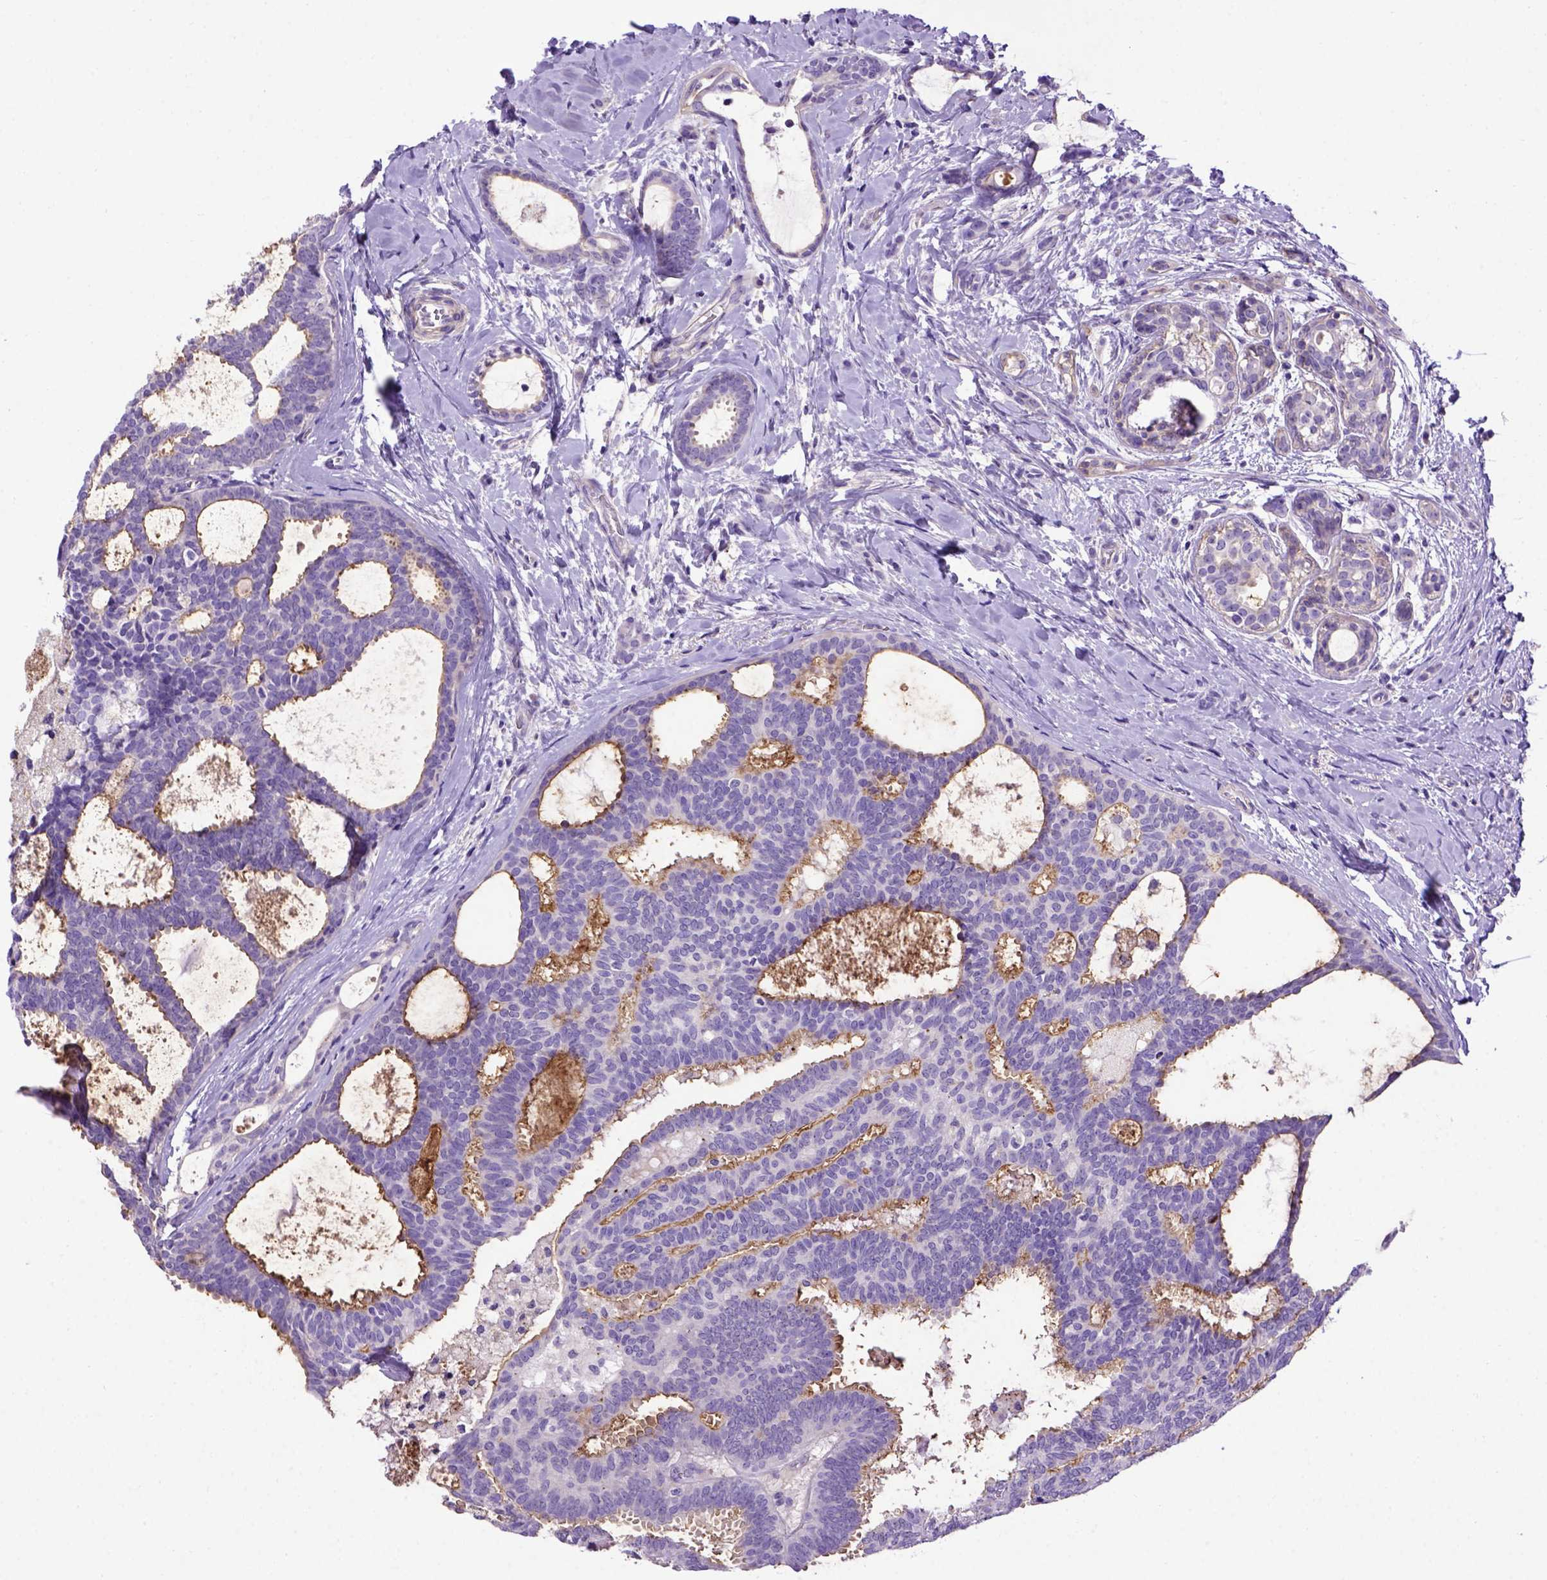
{"staining": {"intensity": "negative", "quantity": "none", "location": "none"}, "tissue": "breast cancer", "cell_type": "Tumor cells", "image_type": "cancer", "snomed": [{"axis": "morphology", "description": "Intraductal carcinoma, in situ"}, {"axis": "morphology", "description": "Duct carcinoma"}, {"axis": "morphology", "description": "Lobular carcinoma, in situ"}, {"axis": "topography", "description": "Breast"}], "caption": "Immunohistochemical staining of infiltrating ductal carcinoma (breast) shows no significant staining in tumor cells.", "gene": "ADAM12", "patient": {"sex": "female", "age": 44}}